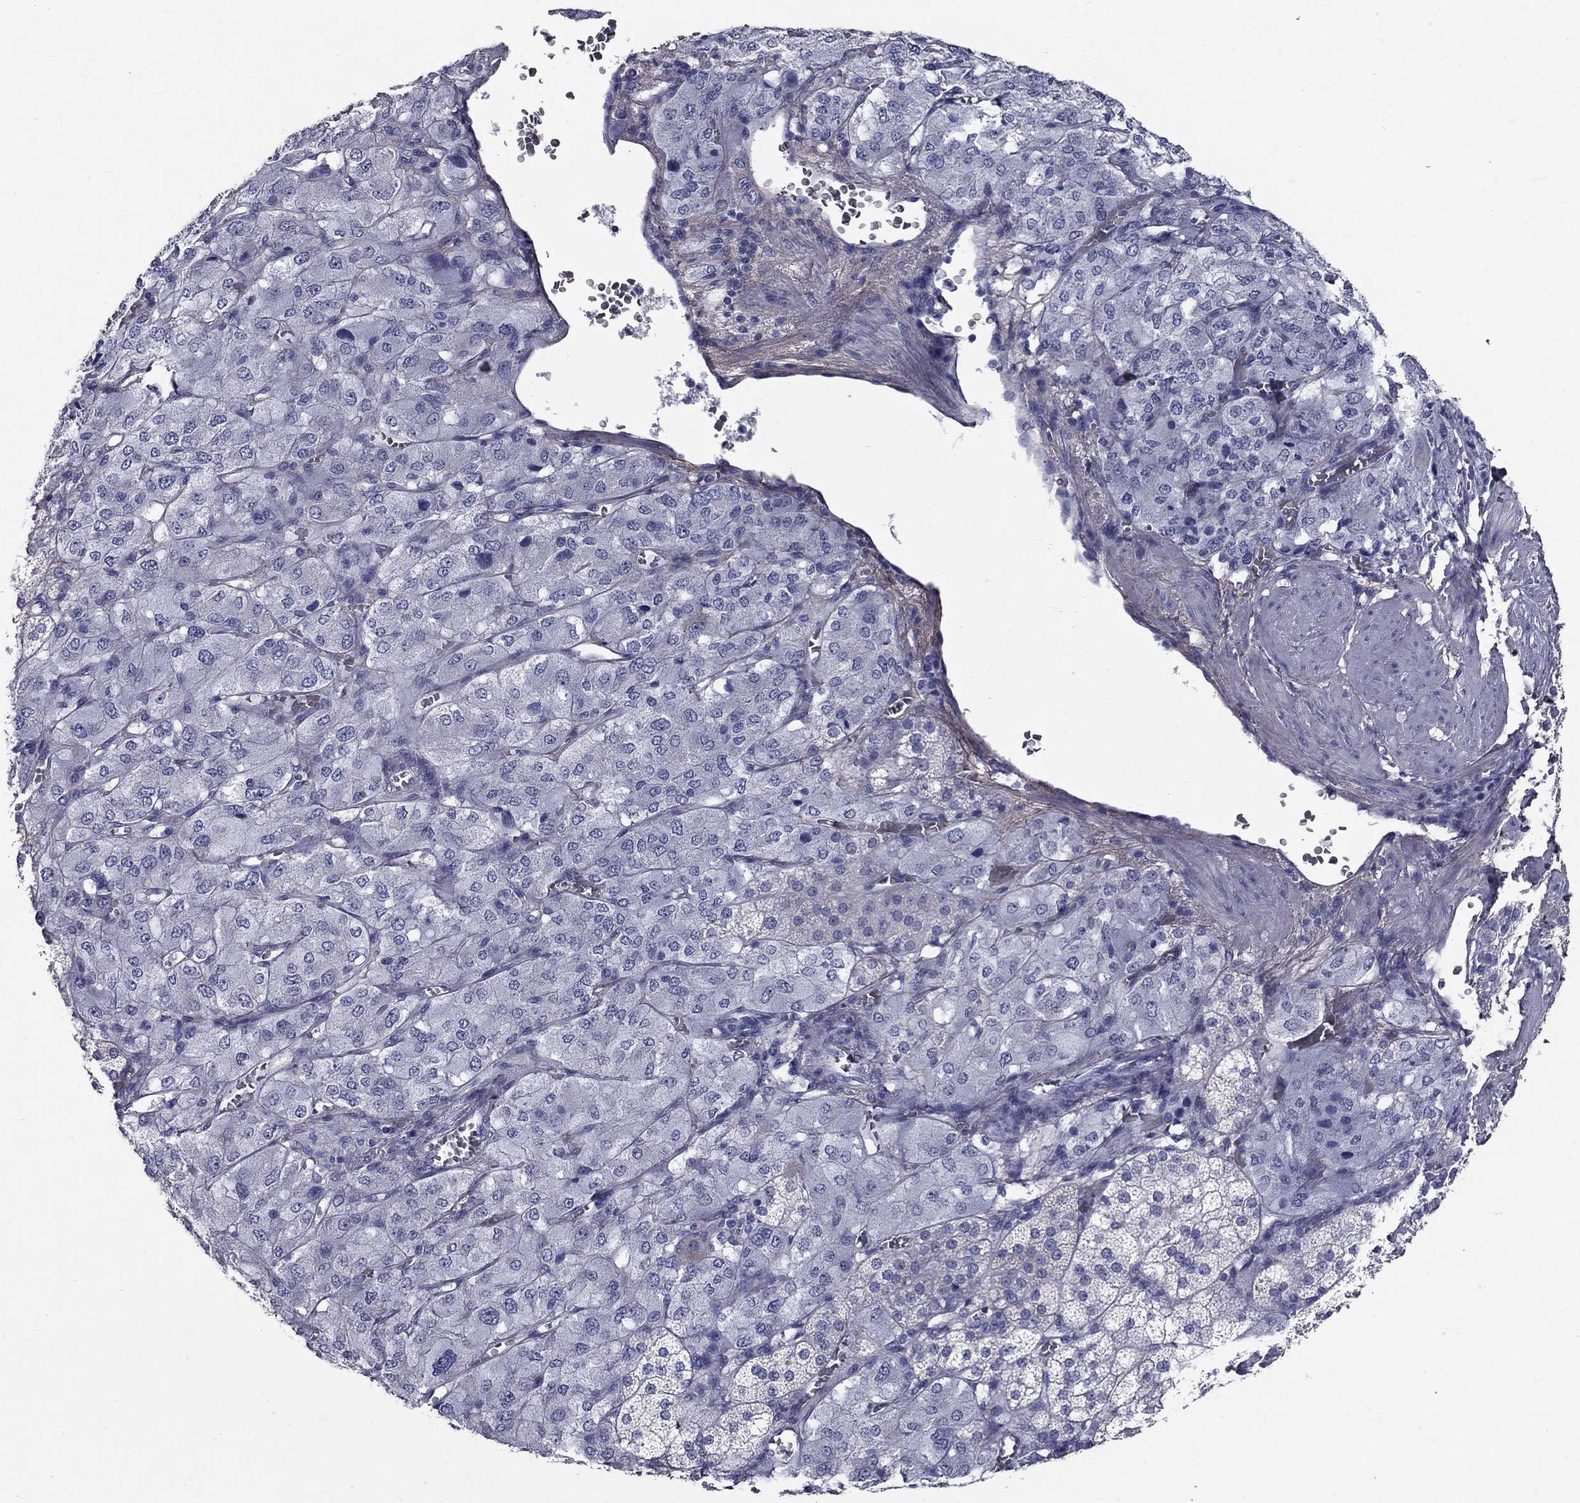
{"staining": {"intensity": "weak", "quantity": "<25%", "location": "cytoplasmic/membranous"}, "tissue": "adrenal gland", "cell_type": "Glandular cells", "image_type": "normal", "snomed": [{"axis": "morphology", "description": "Normal tissue, NOS"}, {"axis": "topography", "description": "Adrenal gland"}], "caption": "The histopathology image shows no staining of glandular cells in benign adrenal gland.", "gene": "ANXA10", "patient": {"sex": "female", "age": 60}}